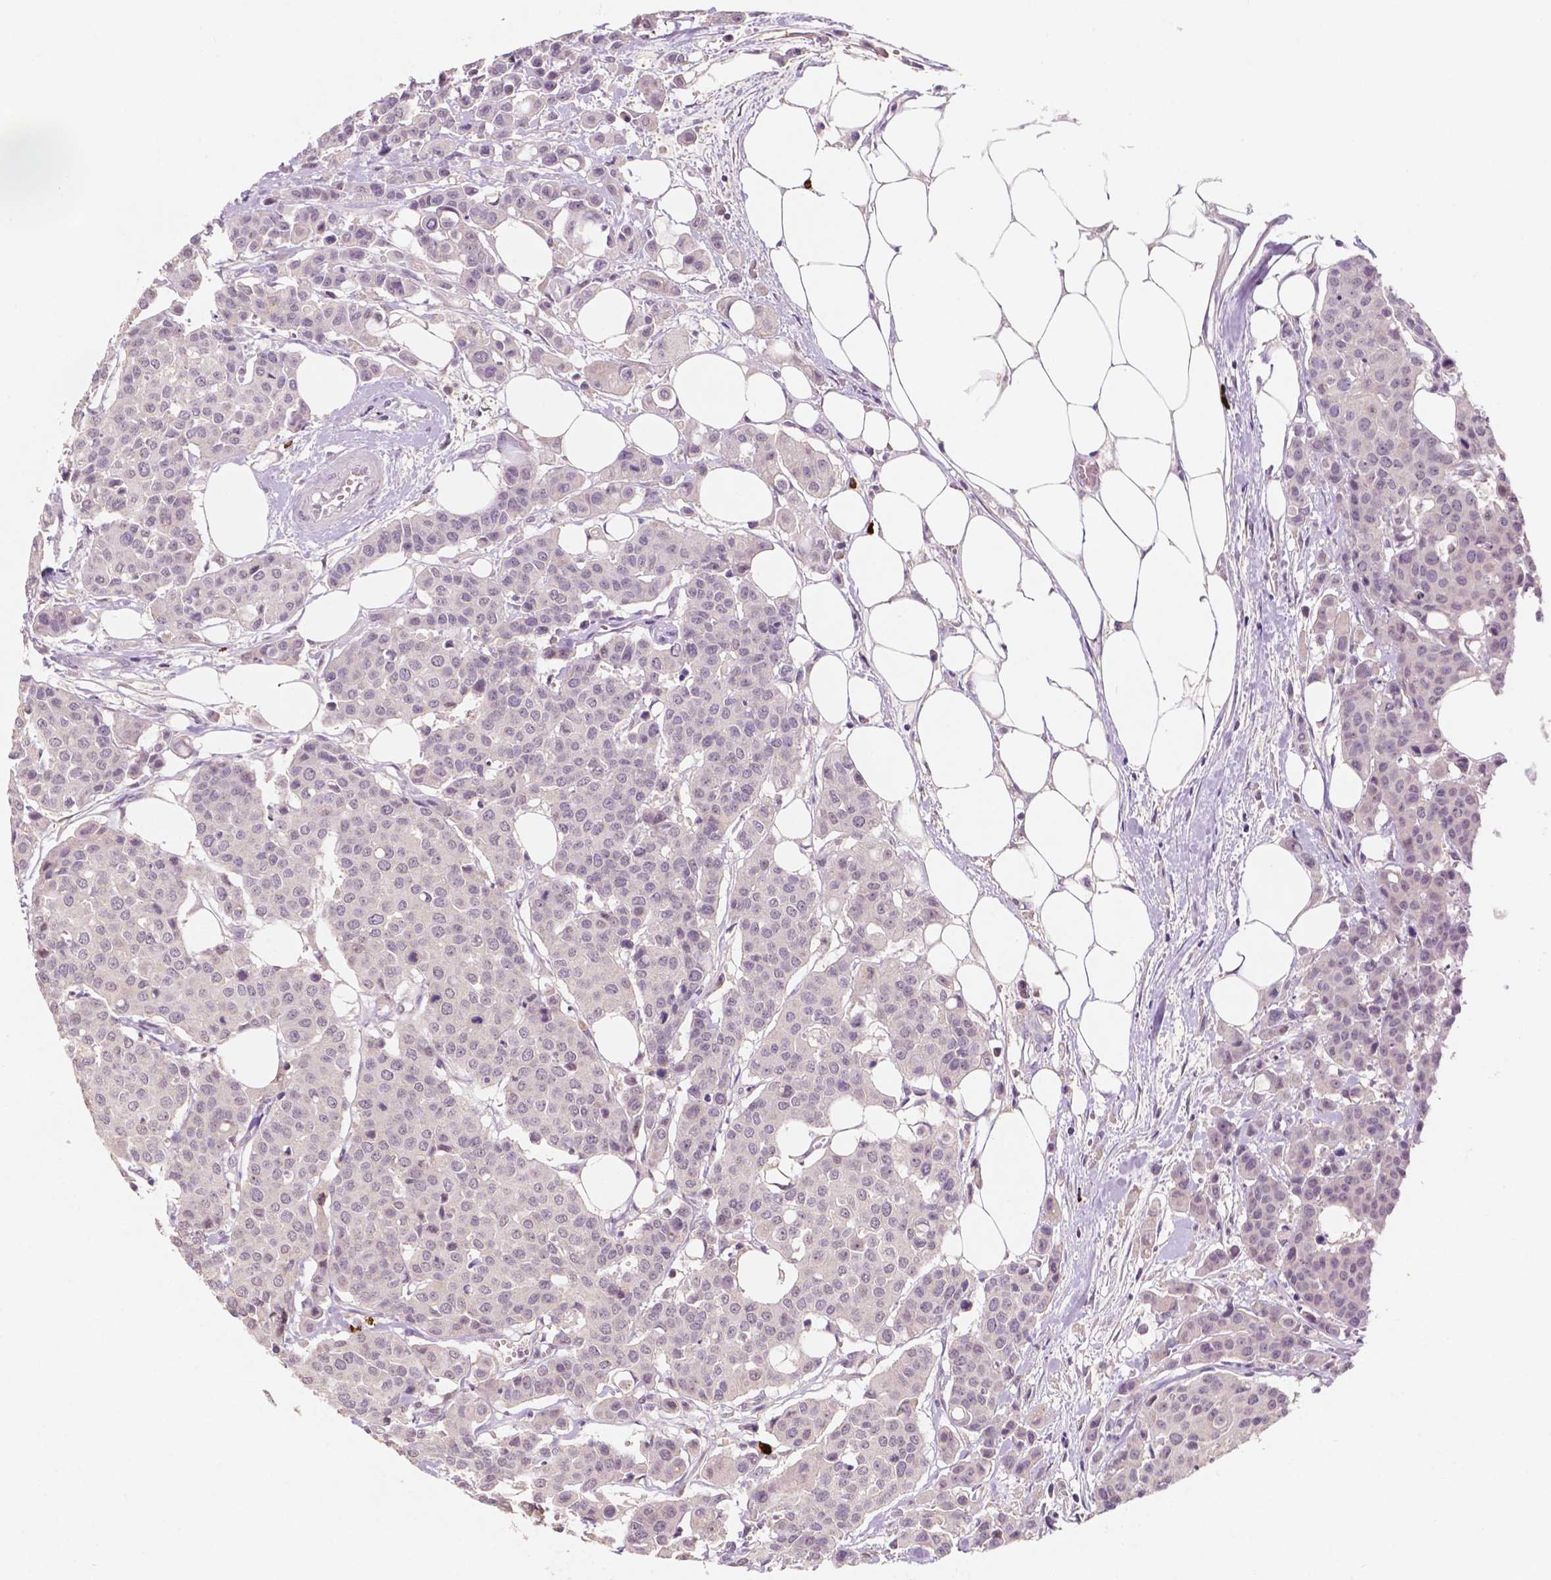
{"staining": {"intensity": "negative", "quantity": "none", "location": "none"}, "tissue": "carcinoid", "cell_type": "Tumor cells", "image_type": "cancer", "snomed": [{"axis": "morphology", "description": "Carcinoid, malignant, NOS"}, {"axis": "topography", "description": "Colon"}], "caption": "Immunohistochemistry (IHC) of carcinoid (malignant) exhibits no staining in tumor cells.", "gene": "SIRT2", "patient": {"sex": "male", "age": 81}}